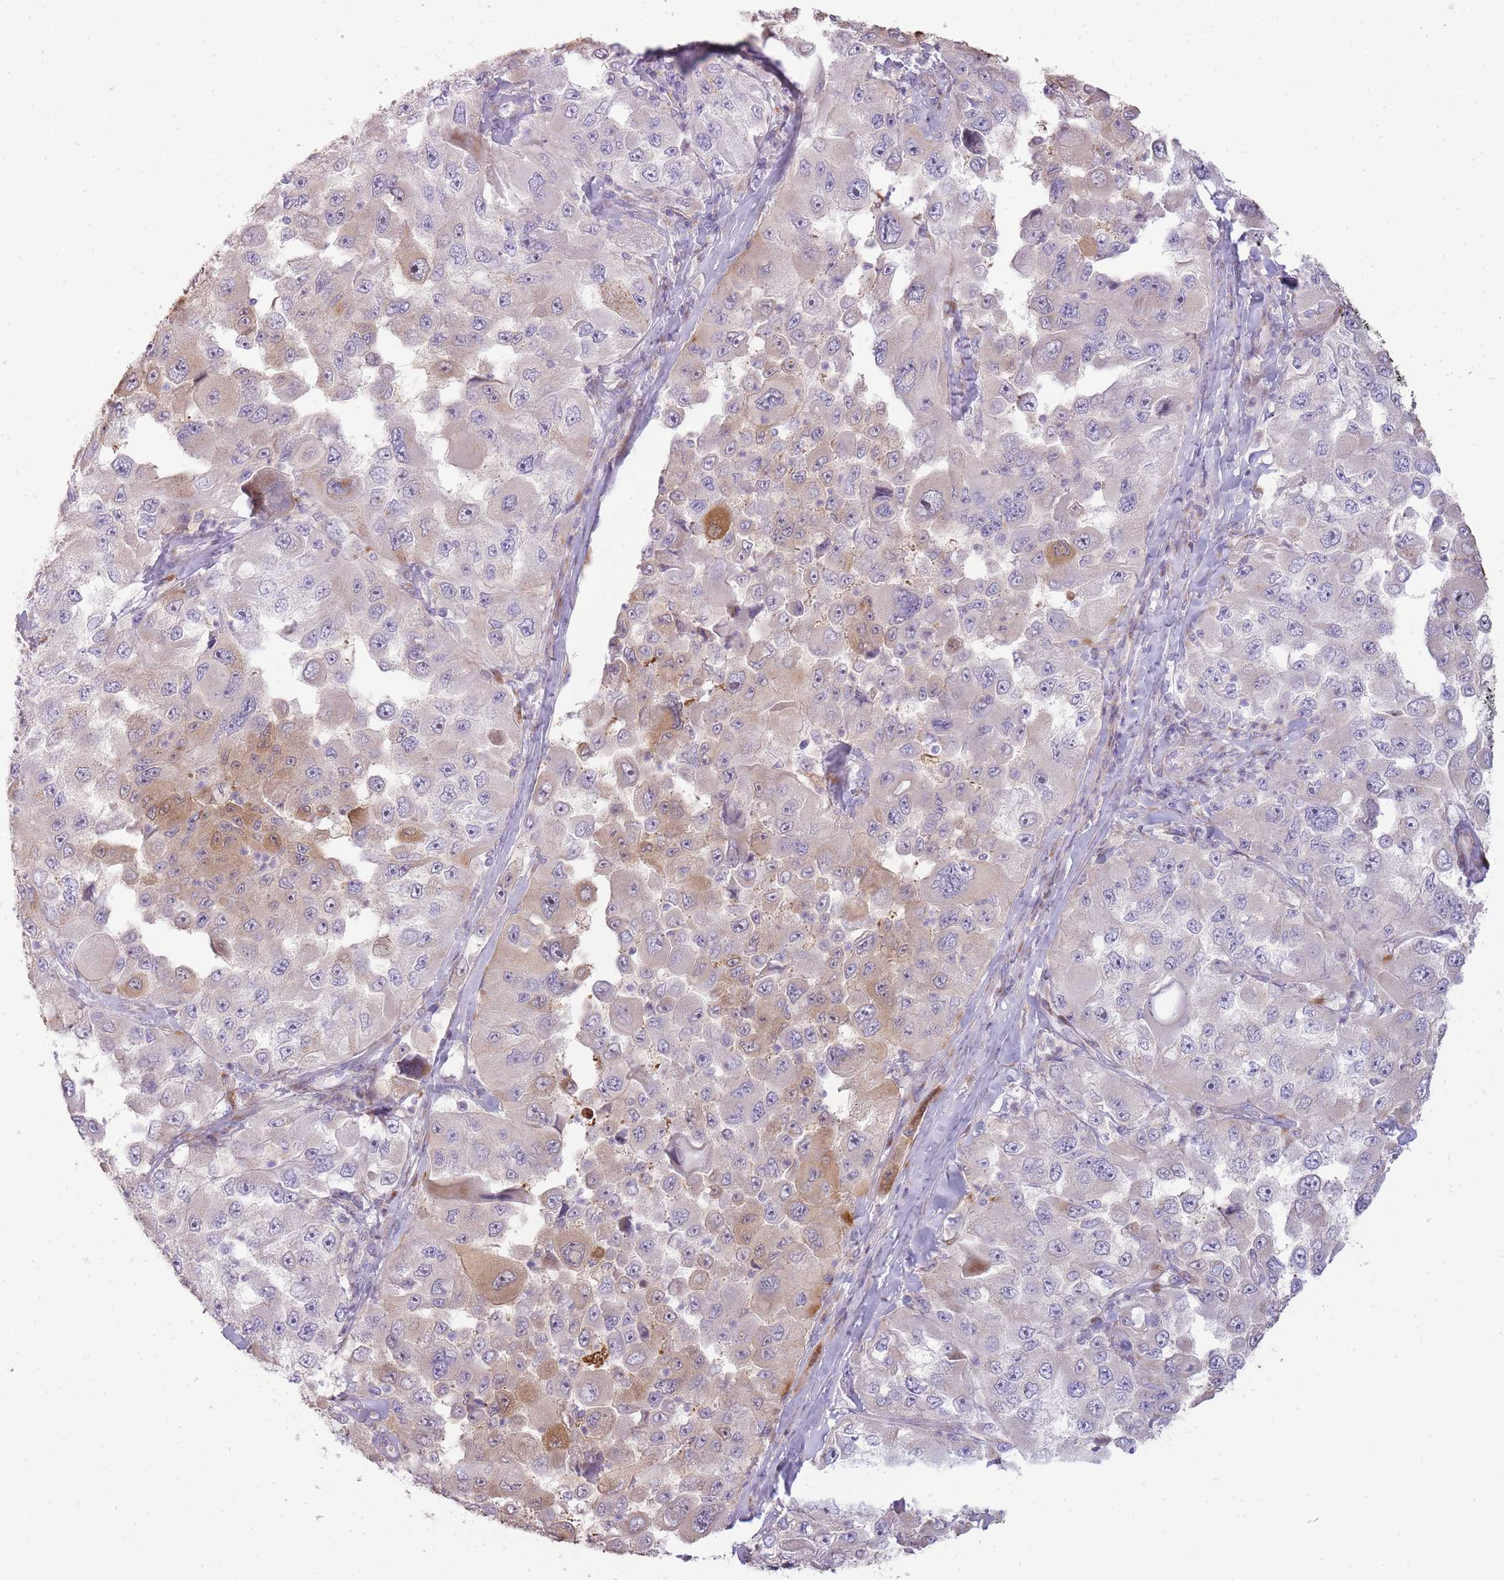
{"staining": {"intensity": "moderate", "quantity": "<25%", "location": "cytoplasmic/membranous"}, "tissue": "melanoma", "cell_type": "Tumor cells", "image_type": "cancer", "snomed": [{"axis": "morphology", "description": "Malignant melanoma, Metastatic site"}, {"axis": "topography", "description": "Lymph node"}], "caption": "Approximately <25% of tumor cells in human melanoma show moderate cytoplasmic/membranous protein expression as visualized by brown immunohistochemical staining.", "gene": "PPP3R2", "patient": {"sex": "male", "age": 62}}